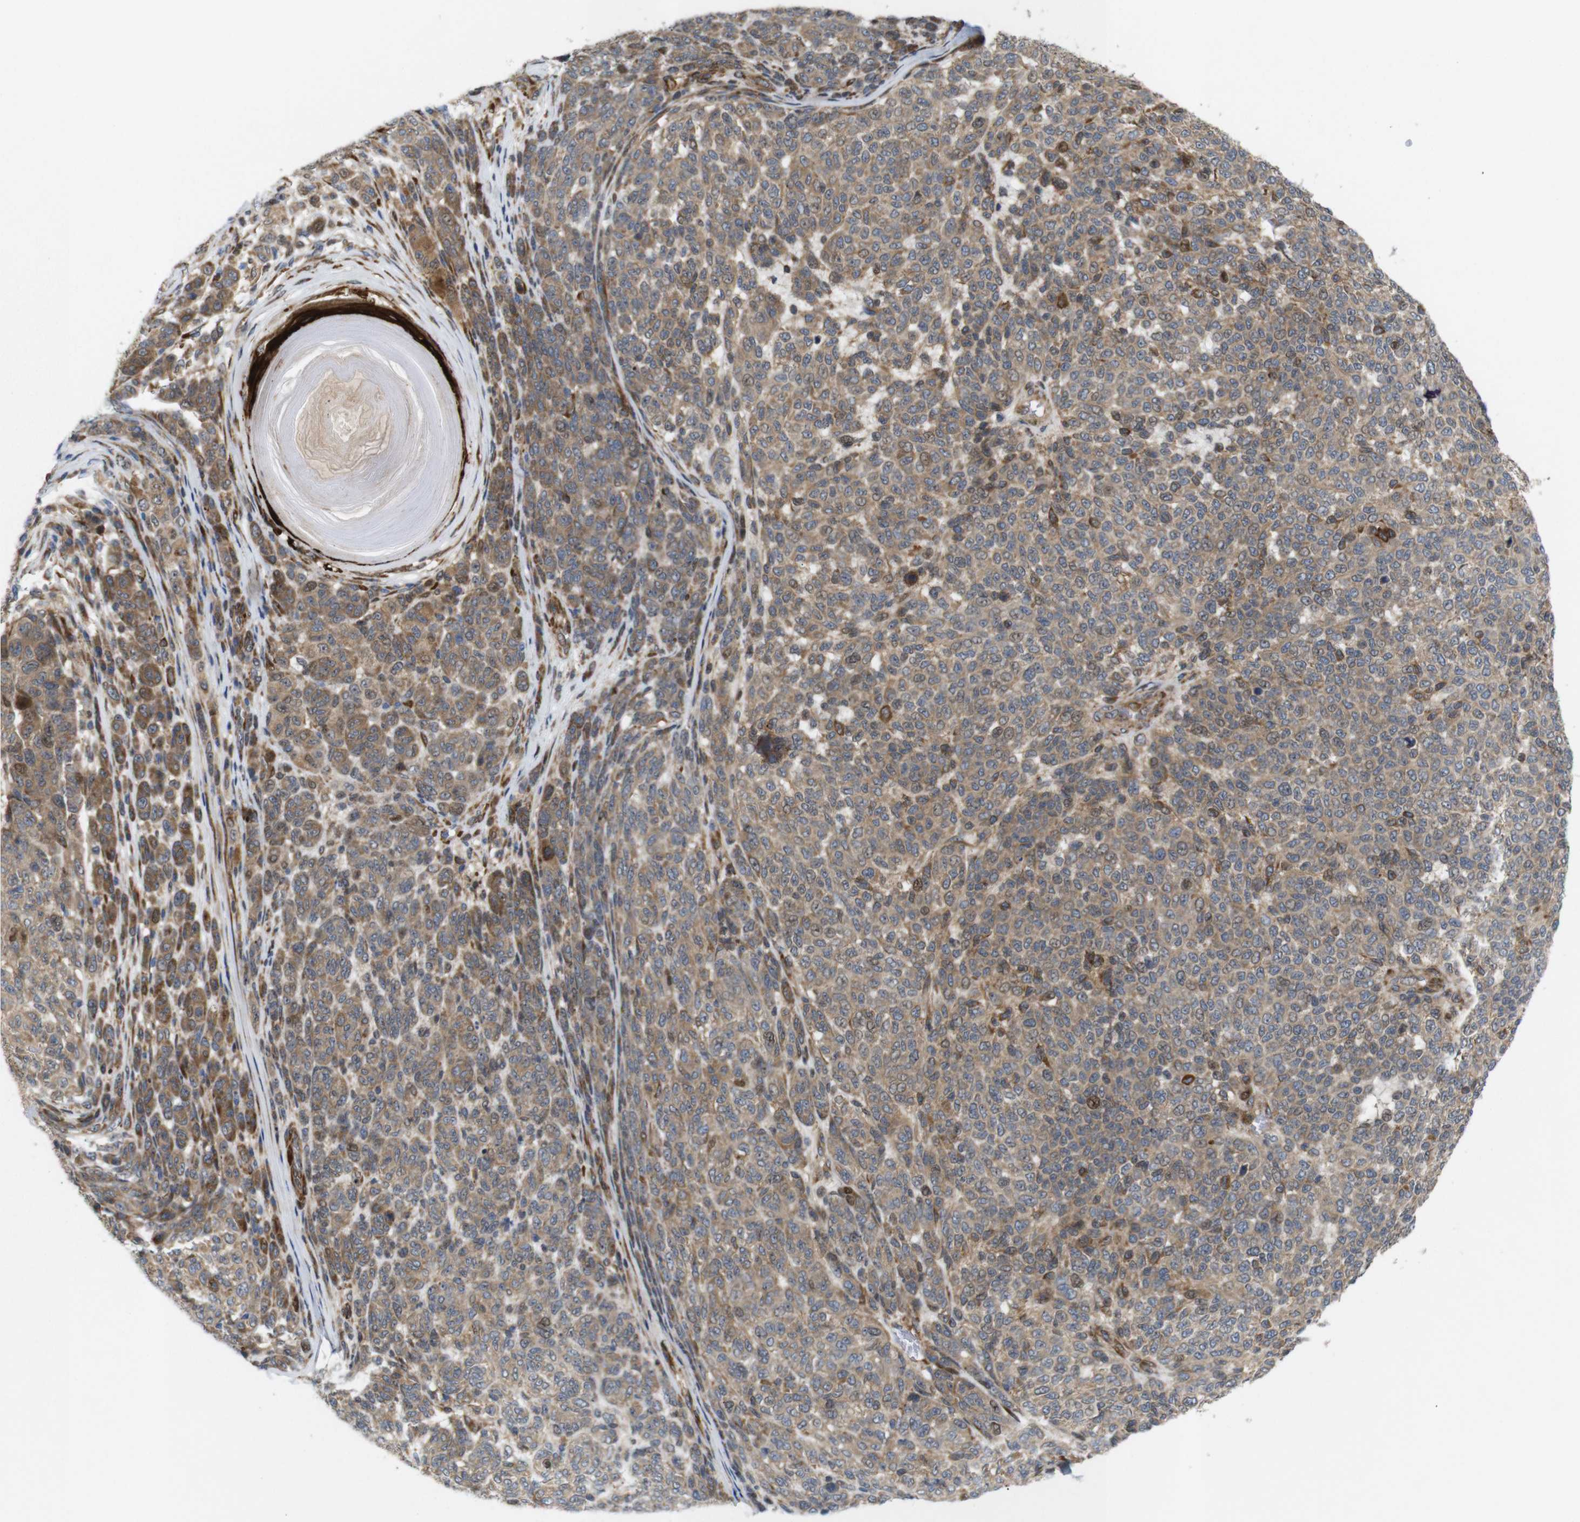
{"staining": {"intensity": "moderate", "quantity": ">75%", "location": "cytoplasmic/membranous"}, "tissue": "melanoma", "cell_type": "Tumor cells", "image_type": "cancer", "snomed": [{"axis": "morphology", "description": "Malignant melanoma, NOS"}, {"axis": "topography", "description": "Skin"}], "caption": "Tumor cells show moderate cytoplasmic/membranous expression in about >75% of cells in malignant melanoma.", "gene": "P3H2", "patient": {"sex": "male", "age": 59}}